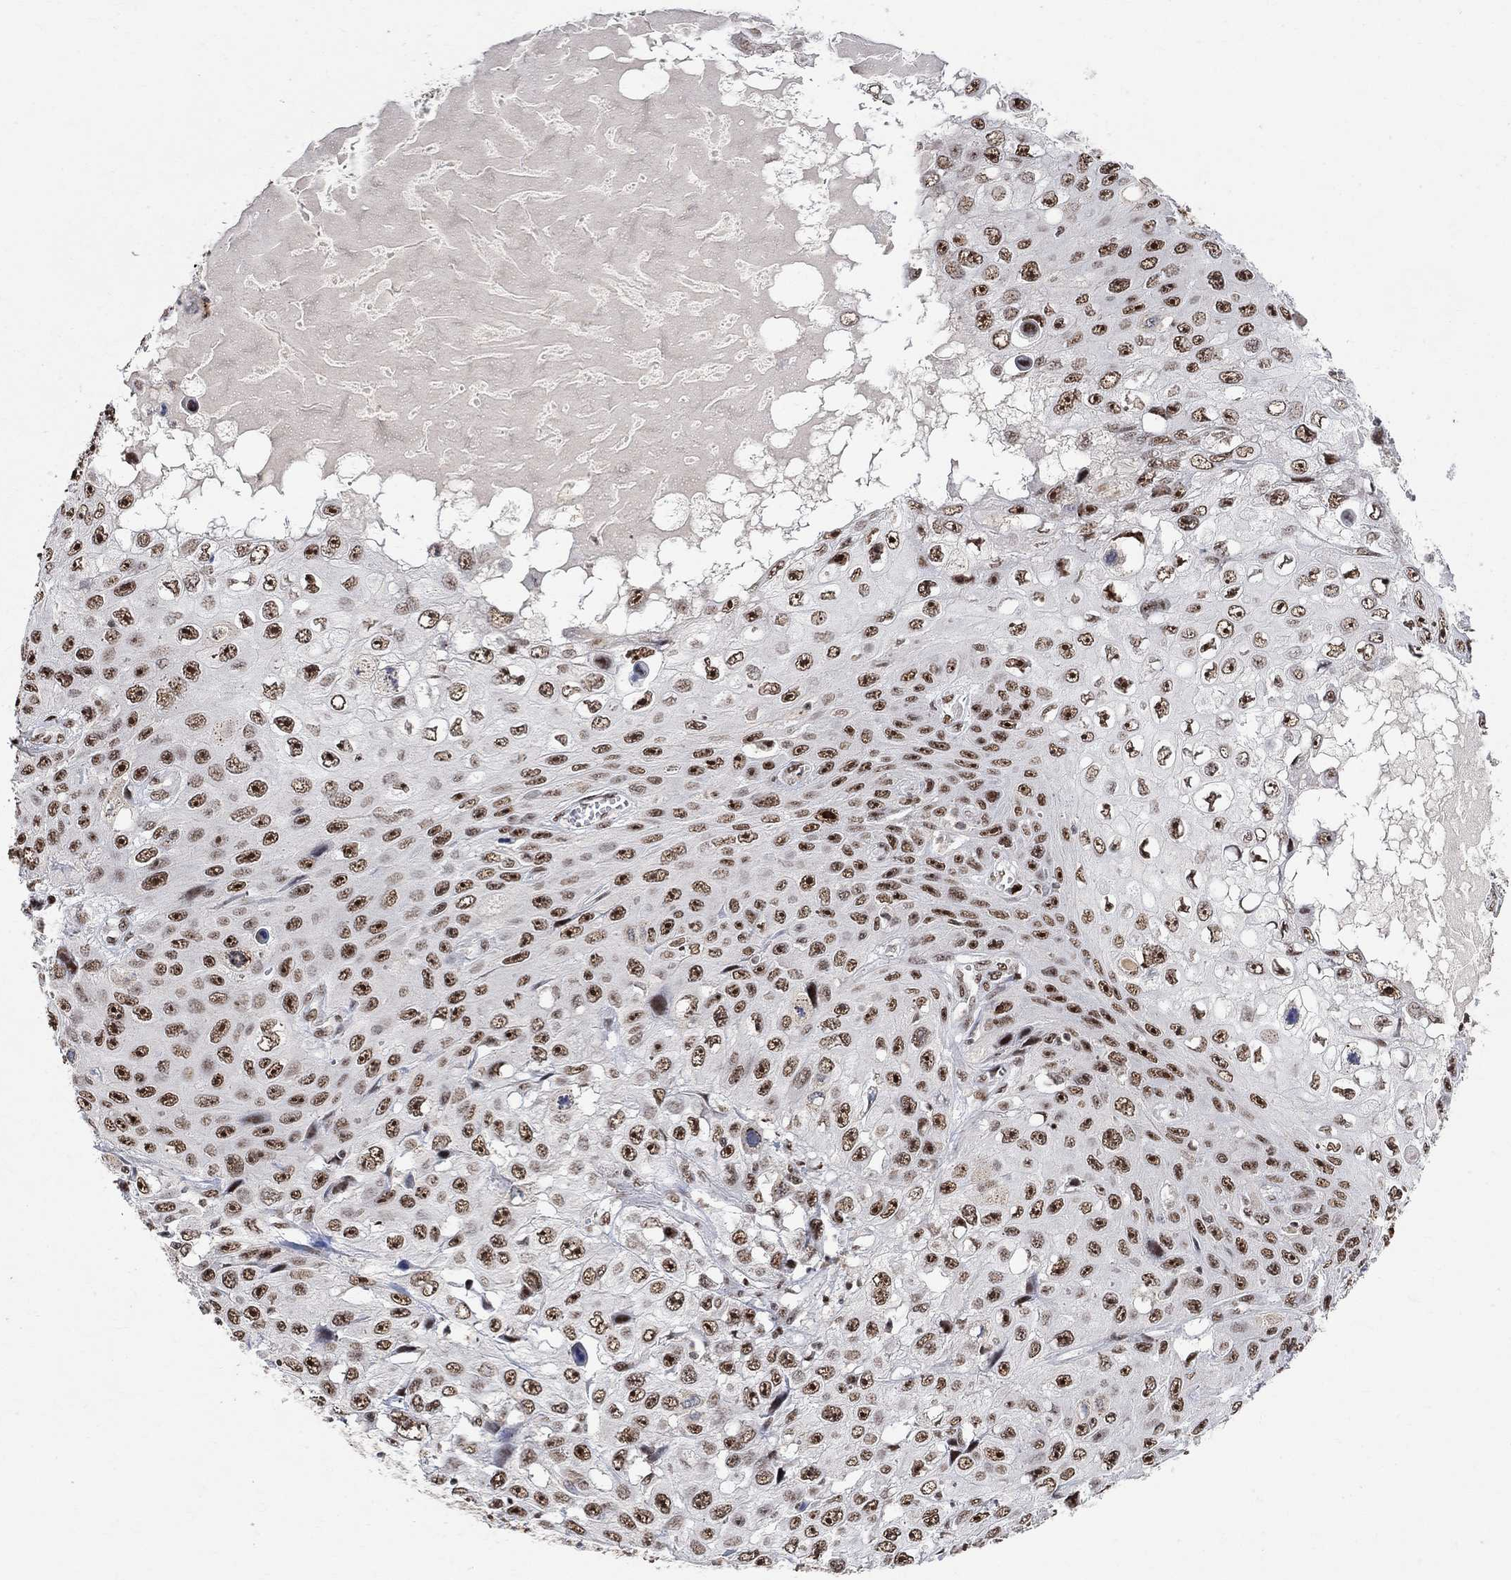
{"staining": {"intensity": "strong", "quantity": ">75%", "location": "nuclear"}, "tissue": "skin cancer", "cell_type": "Tumor cells", "image_type": "cancer", "snomed": [{"axis": "morphology", "description": "Squamous cell carcinoma, NOS"}, {"axis": "topography", "description": "Skin"}], "caption": "The image shows staining of skin cancer, revealing strong nuclear protein expression (brown color) within tumor cells.", "gene": "E4F1", "patient": {"sex": "male", "age": 82}}